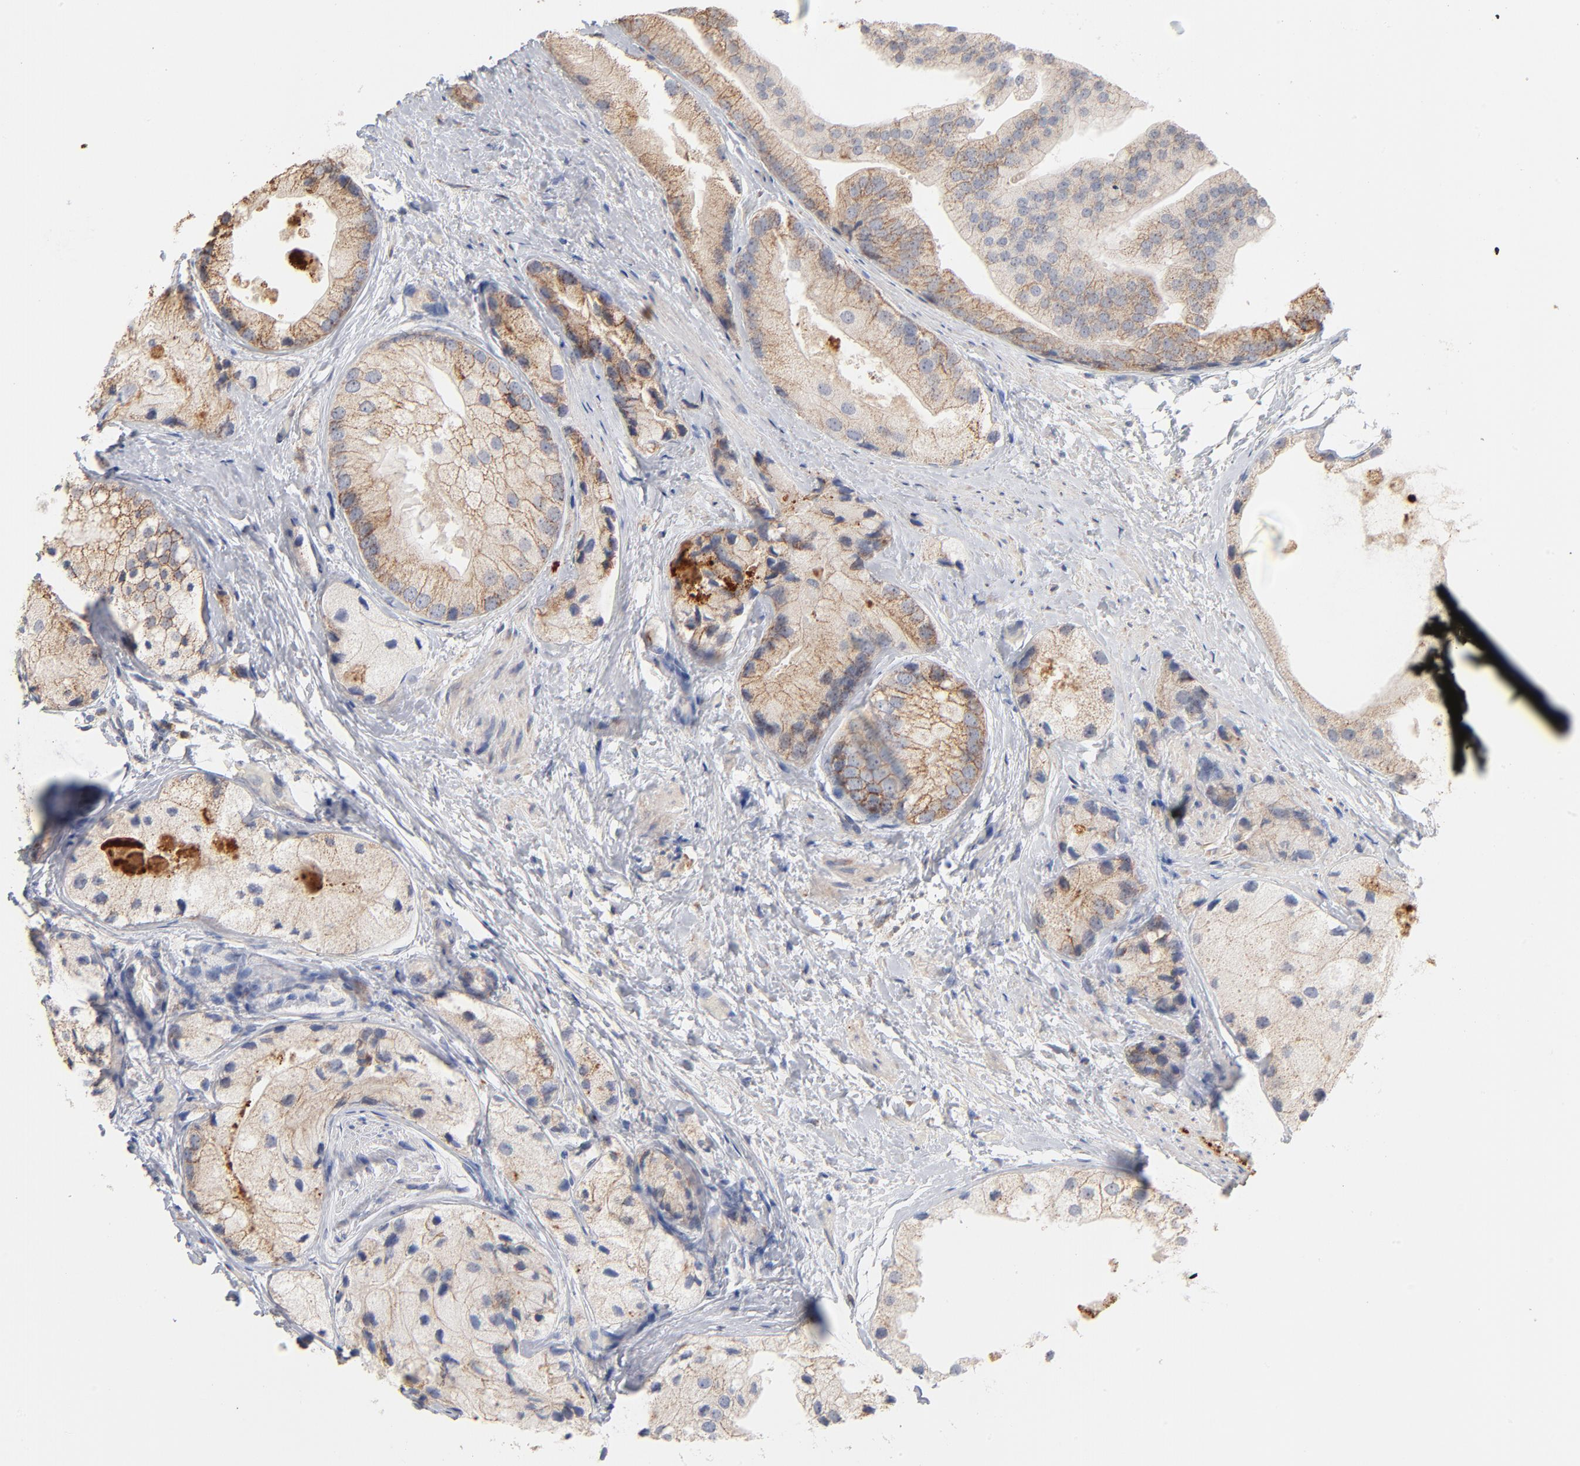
{"staining": {"intensity": "moderate", "quantity": ">75%", "location": "cytoplasmic/membranous"}, "tissue": "prostate cancer", "cell_type": "Tumor cells", "image_type": "cancer", "snomed": [{"axis": "morphology", "description": "Adenocarcinoma, Low grade"}, {"axis": "topography", "description": "Prostate"}], "caption": "The histopathology image shows staining of prostate cancer, revealing moderate cytoplasmic/membranous protein positivity (brown color) within tumor cells.", "gene": "UQCRC1", "patient": {"sex": "male", "age": 69}}